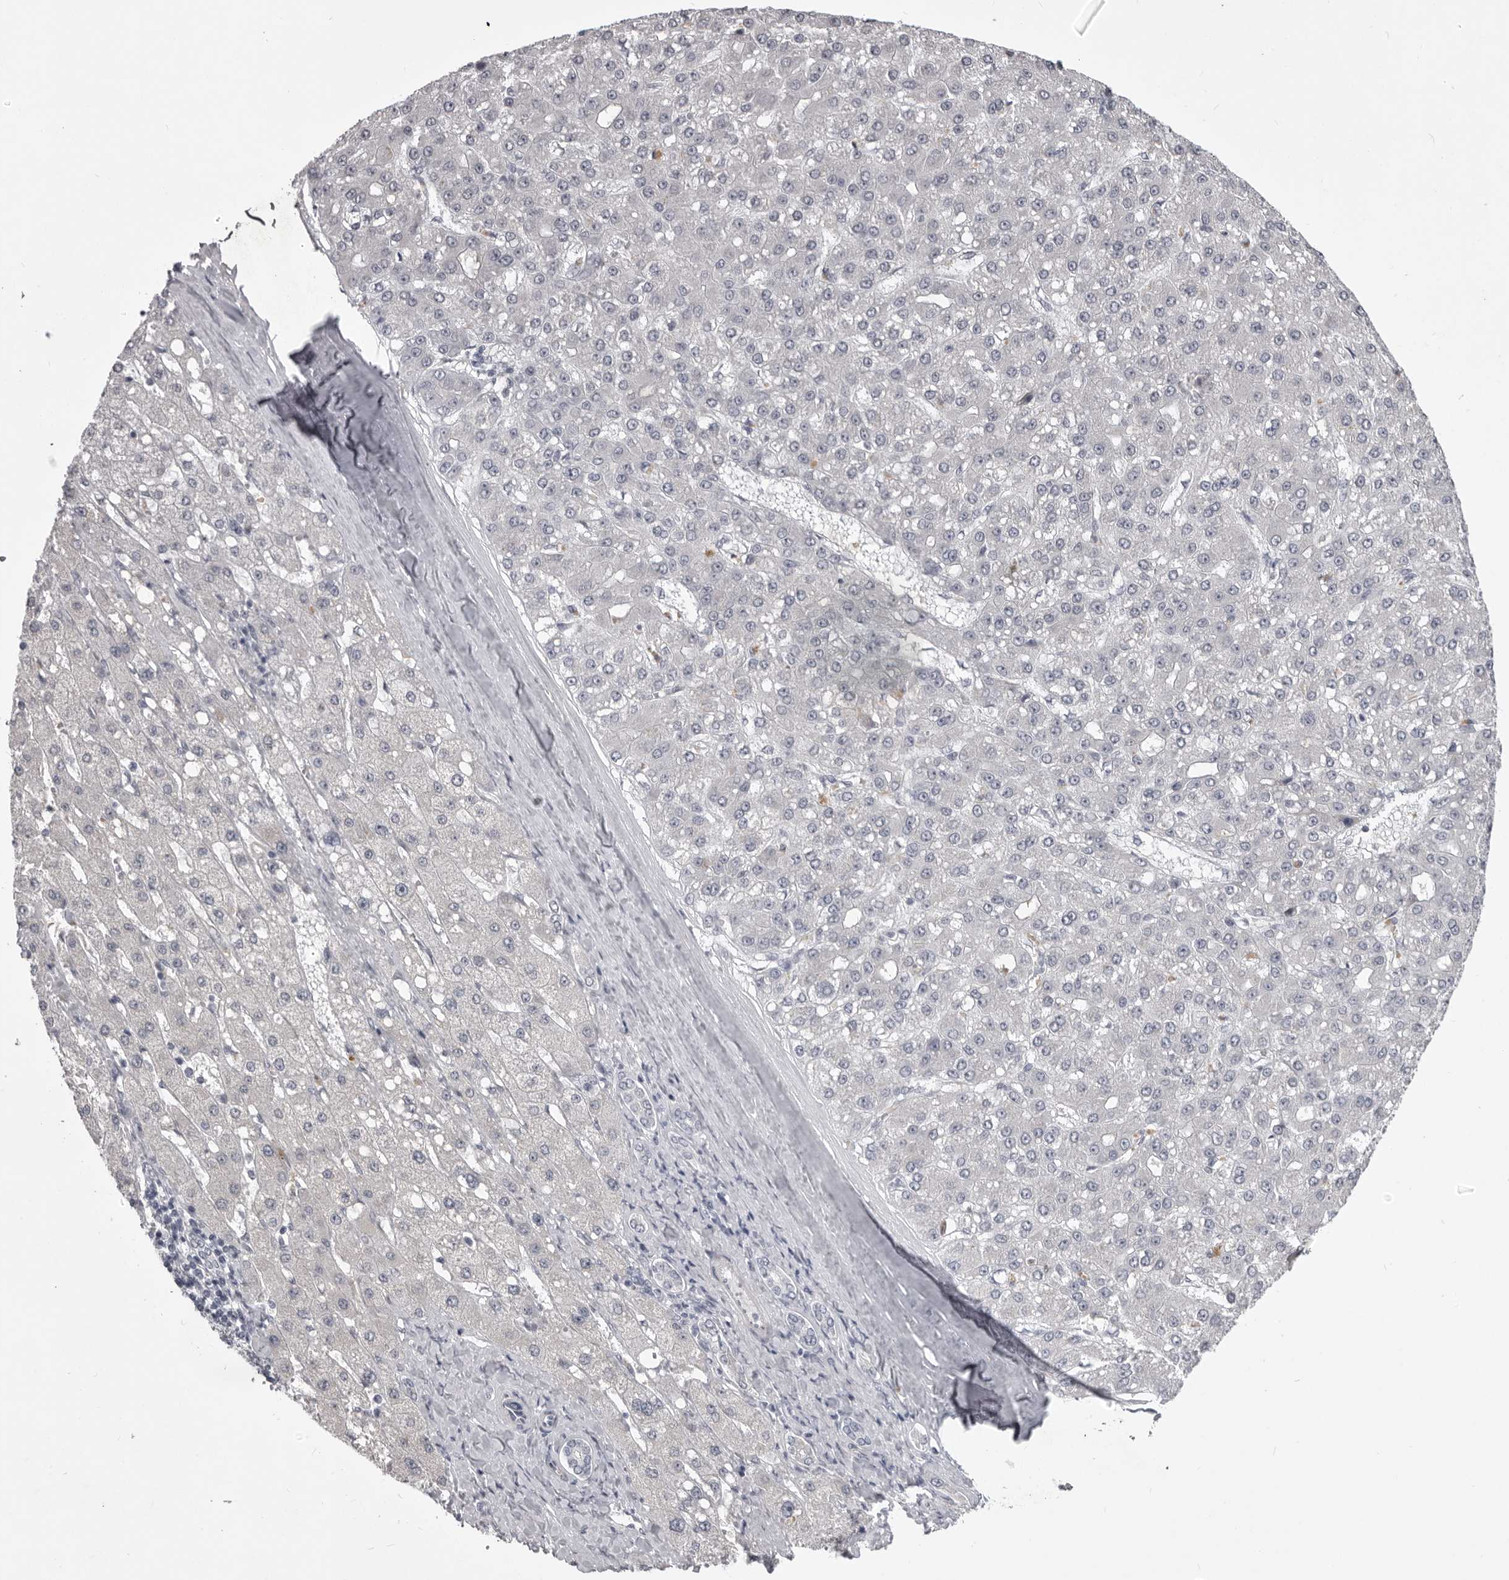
{"staining": {"intensity": "negative", "quantity": "none", "location": "none"}, "tissue": "liver cancer", "cell_type": "Tumor cells", "image_type": "cancer", "snomed": [{"axis": "morphology", "description": "Carcinoma, Hepatocellular, NOS"}, {"axis": "topography", "description": "Liver"}], "caption": "High magnification brightfield microscopy of liver hepatocellular carcinoma stained with DAB (brown) and counterstained with hematoxylin (blue): tumor cells show no significant expression.", "gene": "EPHA10", "patient": {"sex": "male", "age": 67}}